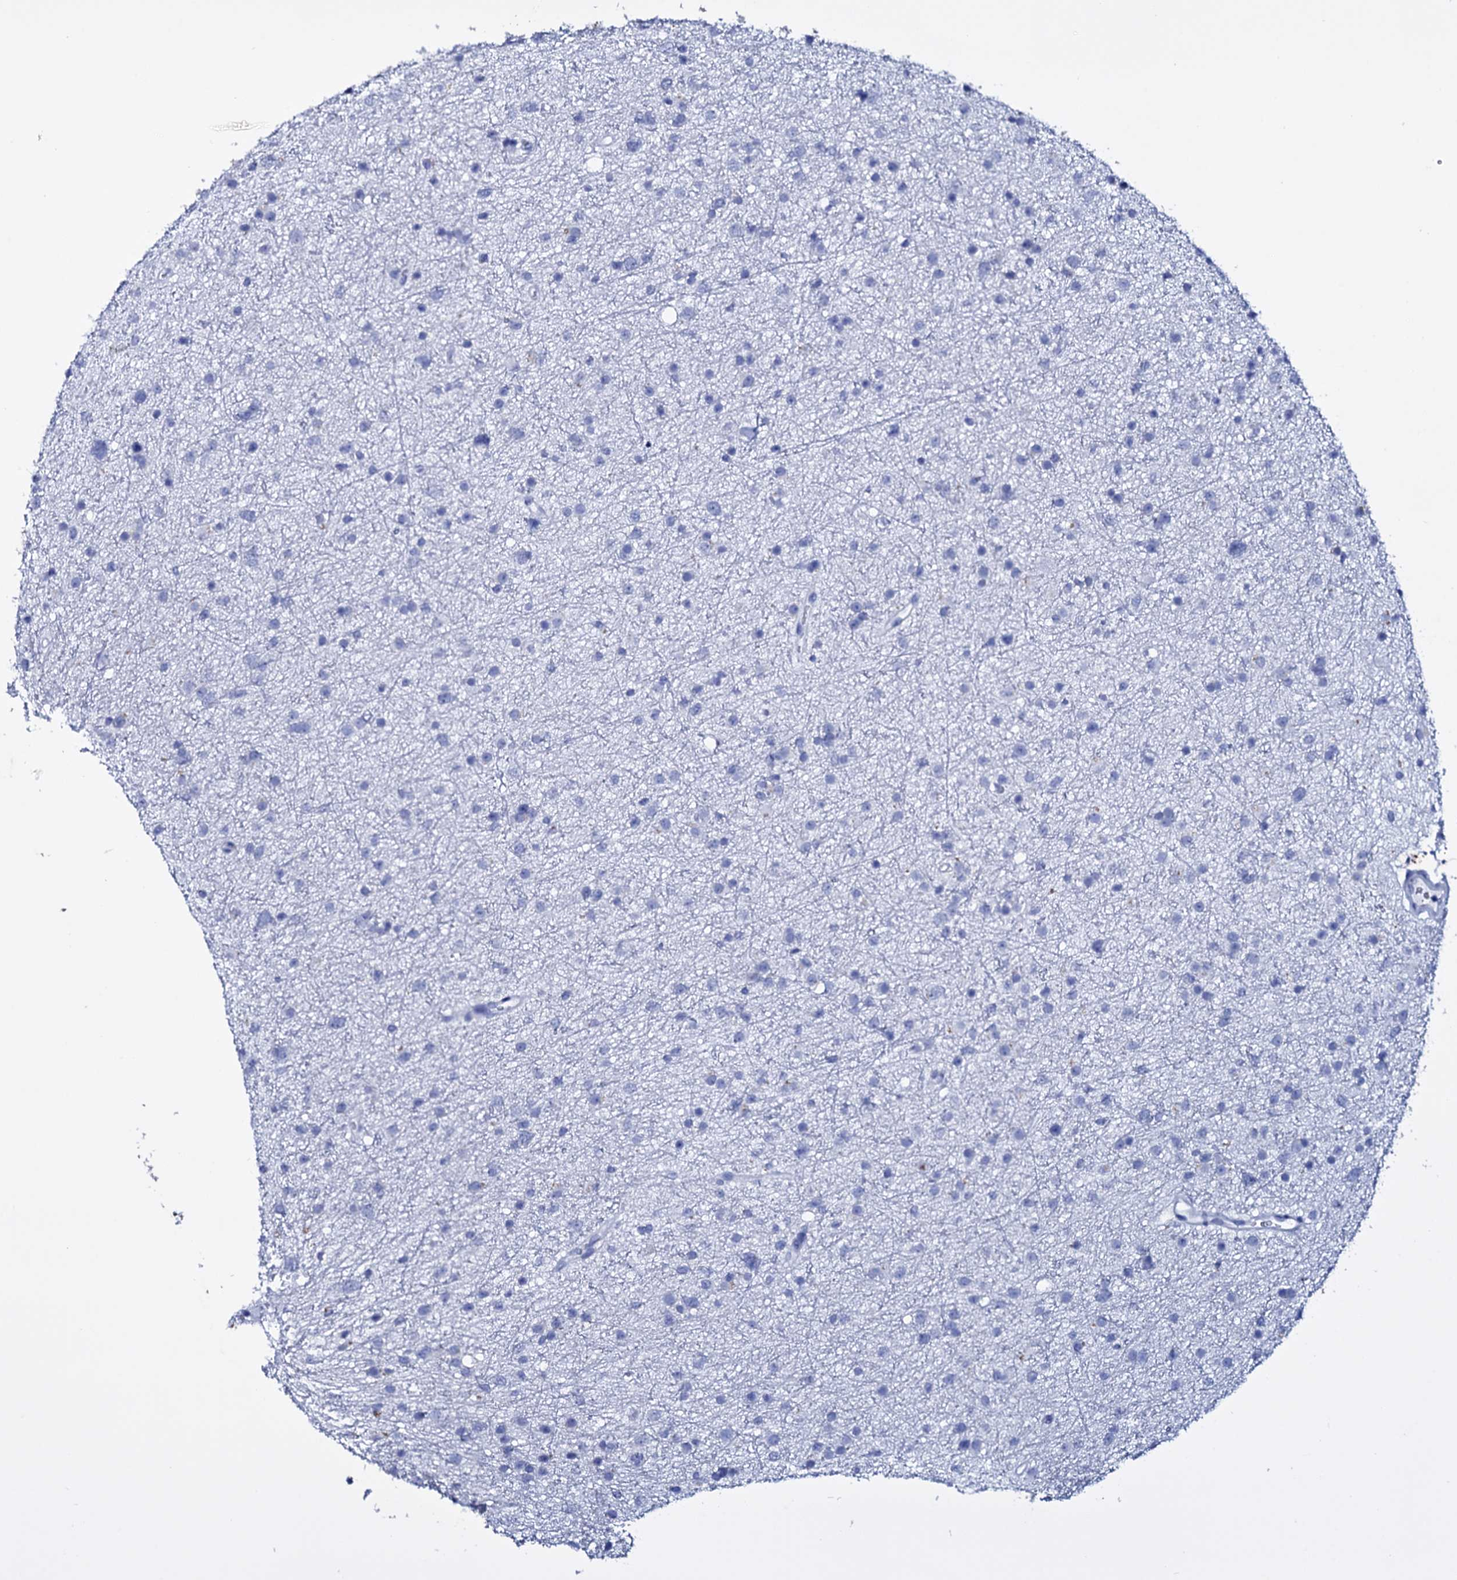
{"staining": {"intensity": "negative", "quantity": "none", "location": "none"}, "tissue": "glioma", "cell_type": "Tumor cells", "image_type": "cancer", "snomed": [{"axis": "morphology", "description": "Glioma, malignant, Low grade"}, {"axis": "topography", "description": "Cerebral cortex"}], "caption": "Immunohistochemical staining of glioma demonstrates no significant positivity in tumor cells.", "gene": "ITPRID2", "patient": {"sex": "female", "age": 39}}